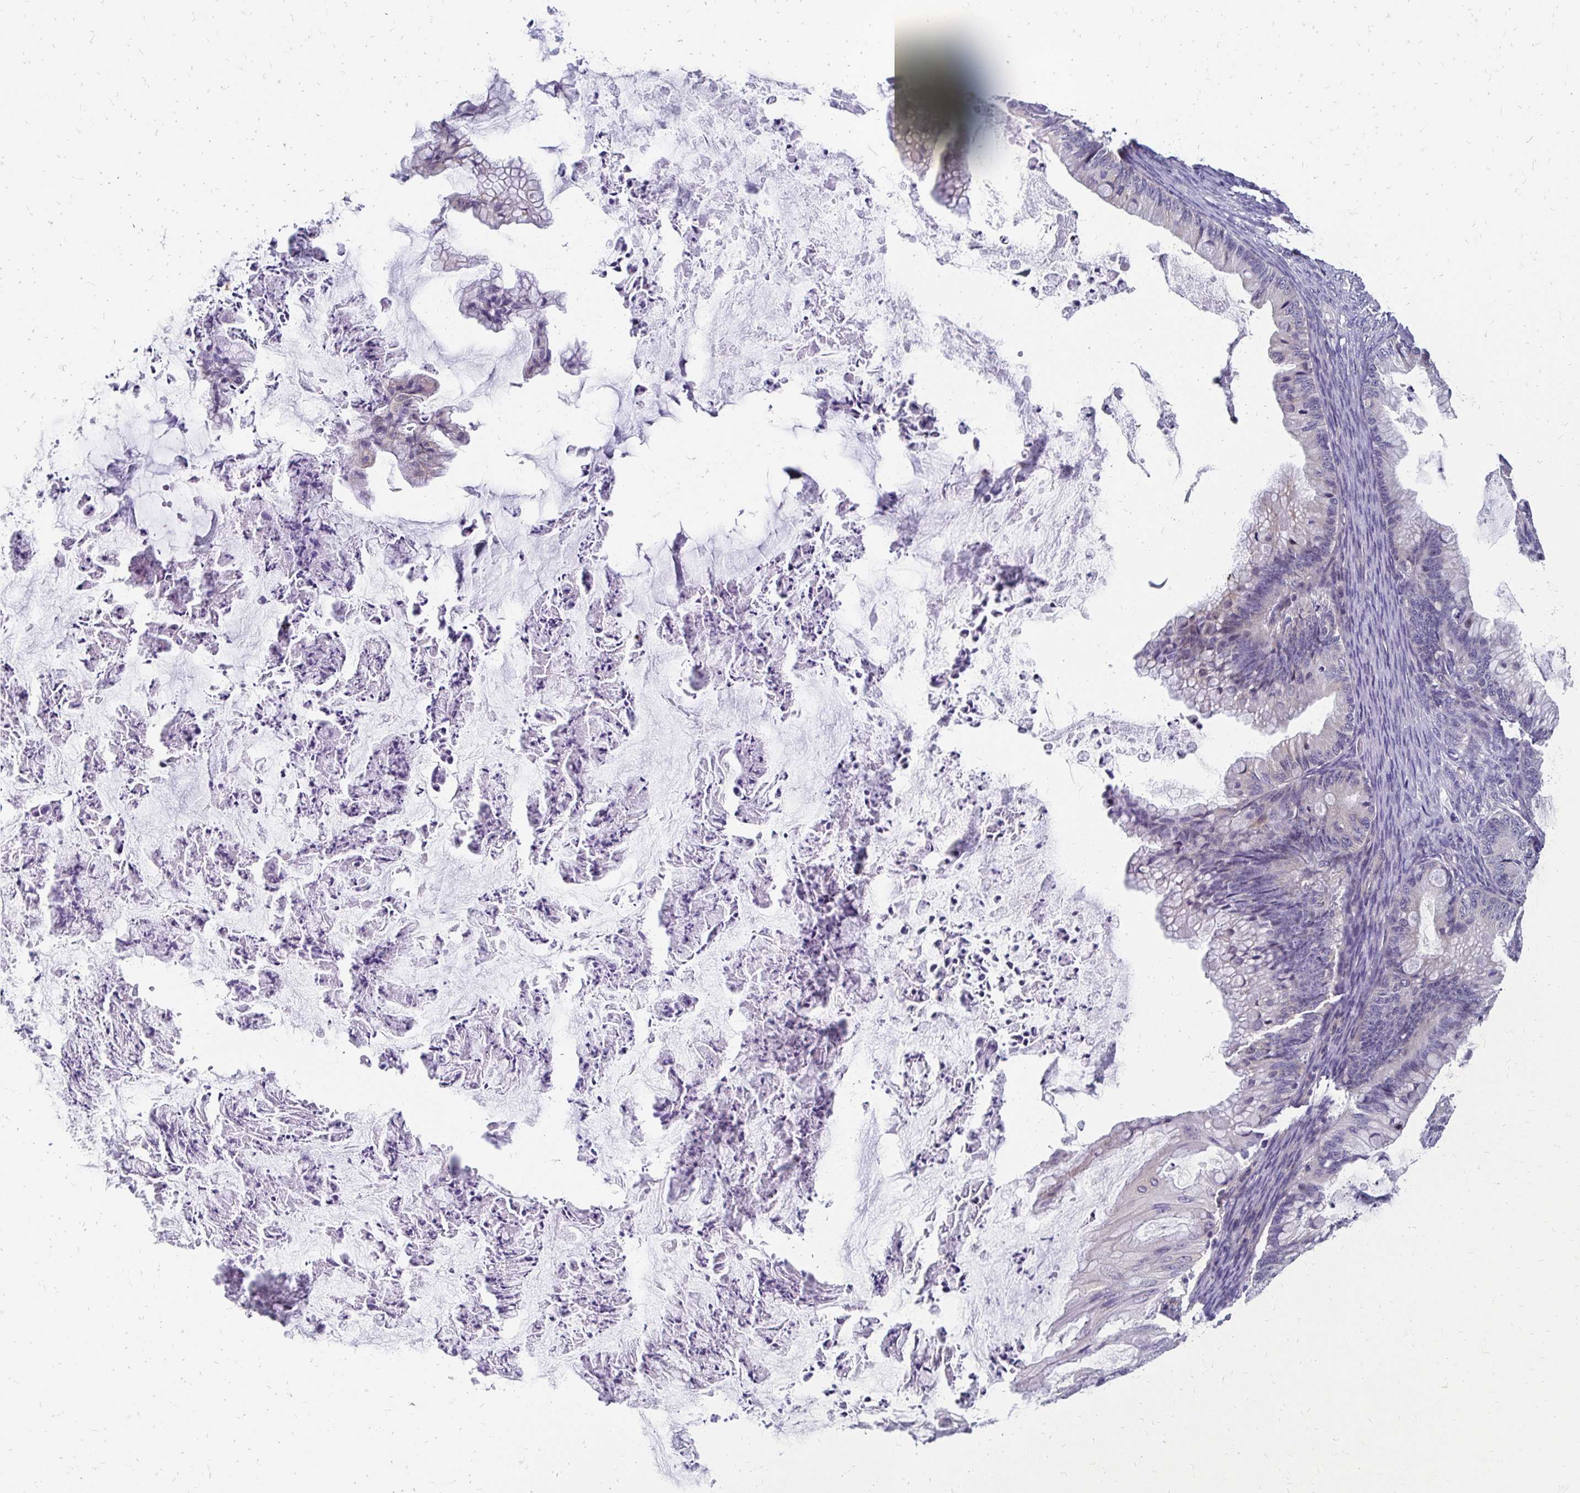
{"staining": {"intensity": "negative", "quantity": "none", "location": "none"}, "tissue": "ovarian cancer", "cell_type": "Tumor cells", "image_type": "cancer", "snomed": [{"axis": "morphology", "description": "Cystadenocarcinoma, mucinous, NOS"}, {"axis": "topography", "description": "Ovary"}], "caption": "Photomicrograph shows no protein expression in tumor cells of ovarian mucinous cystadenocarcinoma tissue.", "gene": "CBX7", "patient": {"sex": "female", "age": 35}}